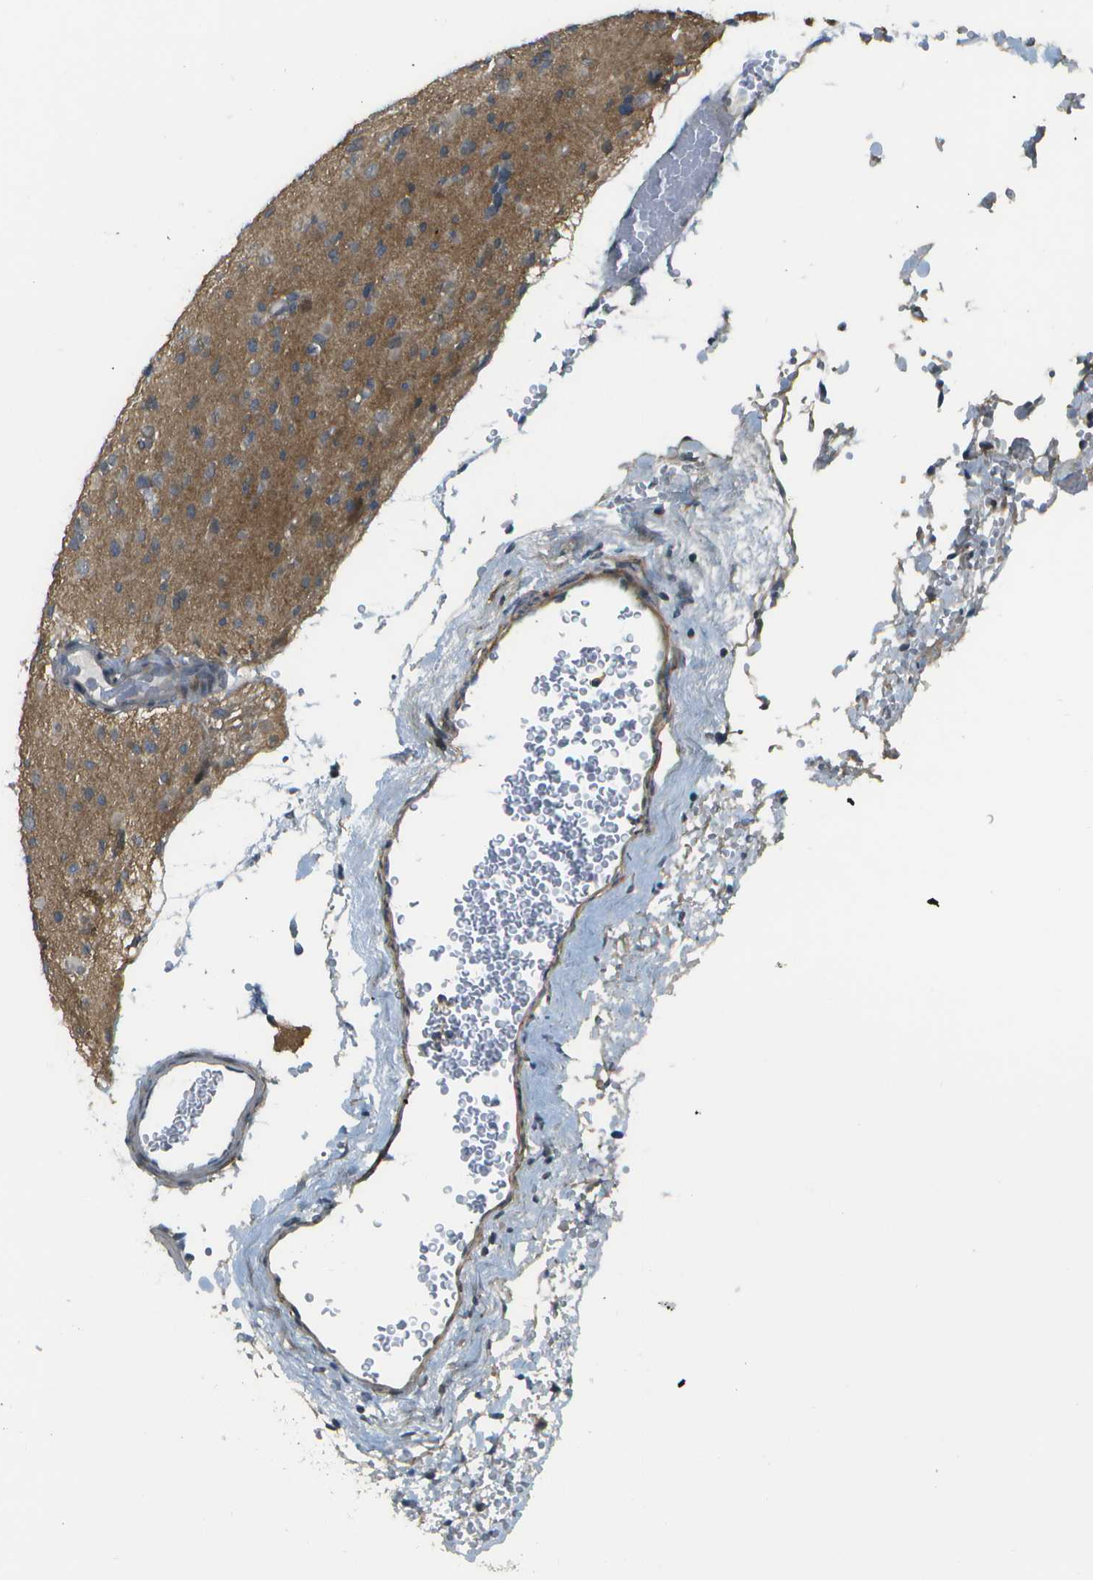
{"staining": {"intensity": "moderate", "quantity": "<25%", "location": "cytoplasmic/membranous"}, "tissue": "glioma", "cell_type": "Tumor cells", "image_type": "cancer", "snomed": [{"axis": "morphology", "description": "Glioma, malignant, Low grade"}, {"axis": "topography", "description": "Brain"}], "caption": "The immunohistochemical stain shows moderate cytoplasmic/membranous staining in tumor cells of malignant low-grade glioma tissue.", "gene": "WNK2", "patient": {"sex": "female", "age": 22}}